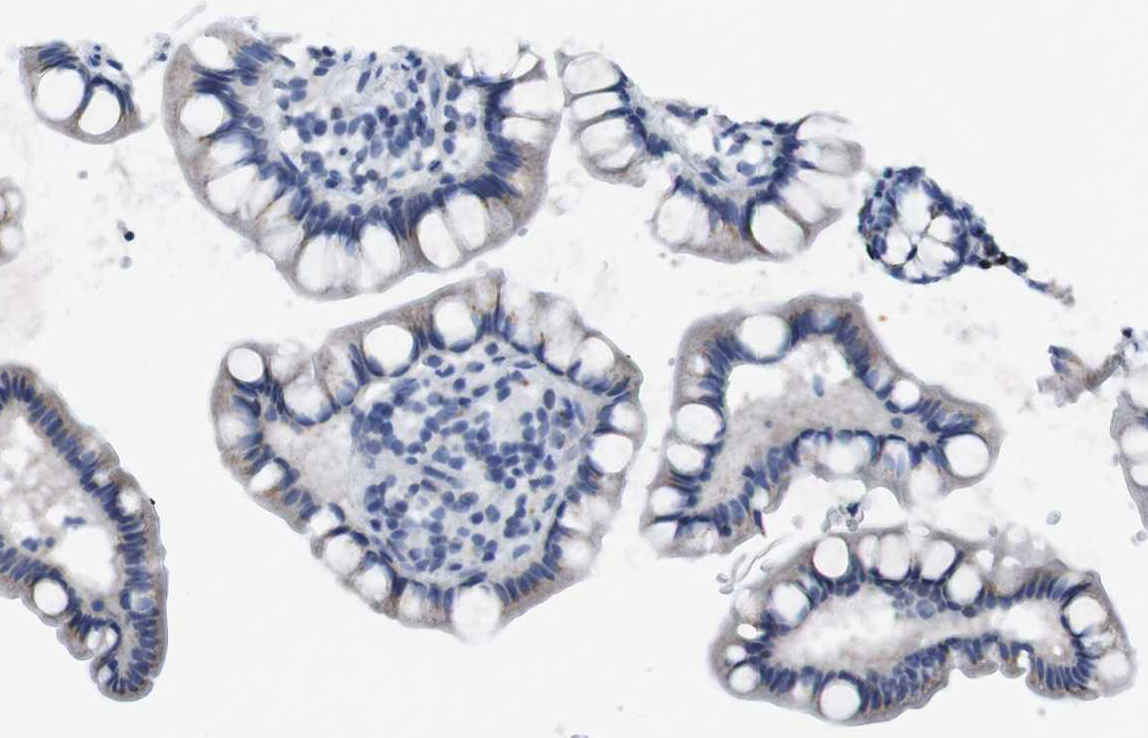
{"staining": {"intensity": "moderate", "quantity": "25%-75%", "location": "cytoplasmic/membranous"}, "tissue": "small intestine", "cell_type": "Glandular cells", "image_type": "normal", "snomed": [{"axis": "morphology", "description": "Normal tissue, NOS"}, {"axis": "topography", "description": "Small intestine"}], "caption": "Brown immunohistochemical staining in unremarkable human small intestine exhibits moderate cytoplasmic/membranous staining in approximately 25%-75% of glandular cells. Nuclei are stained in blue.", "gene": "IRF4", "patient": {"sex": "female", "age": 84}}